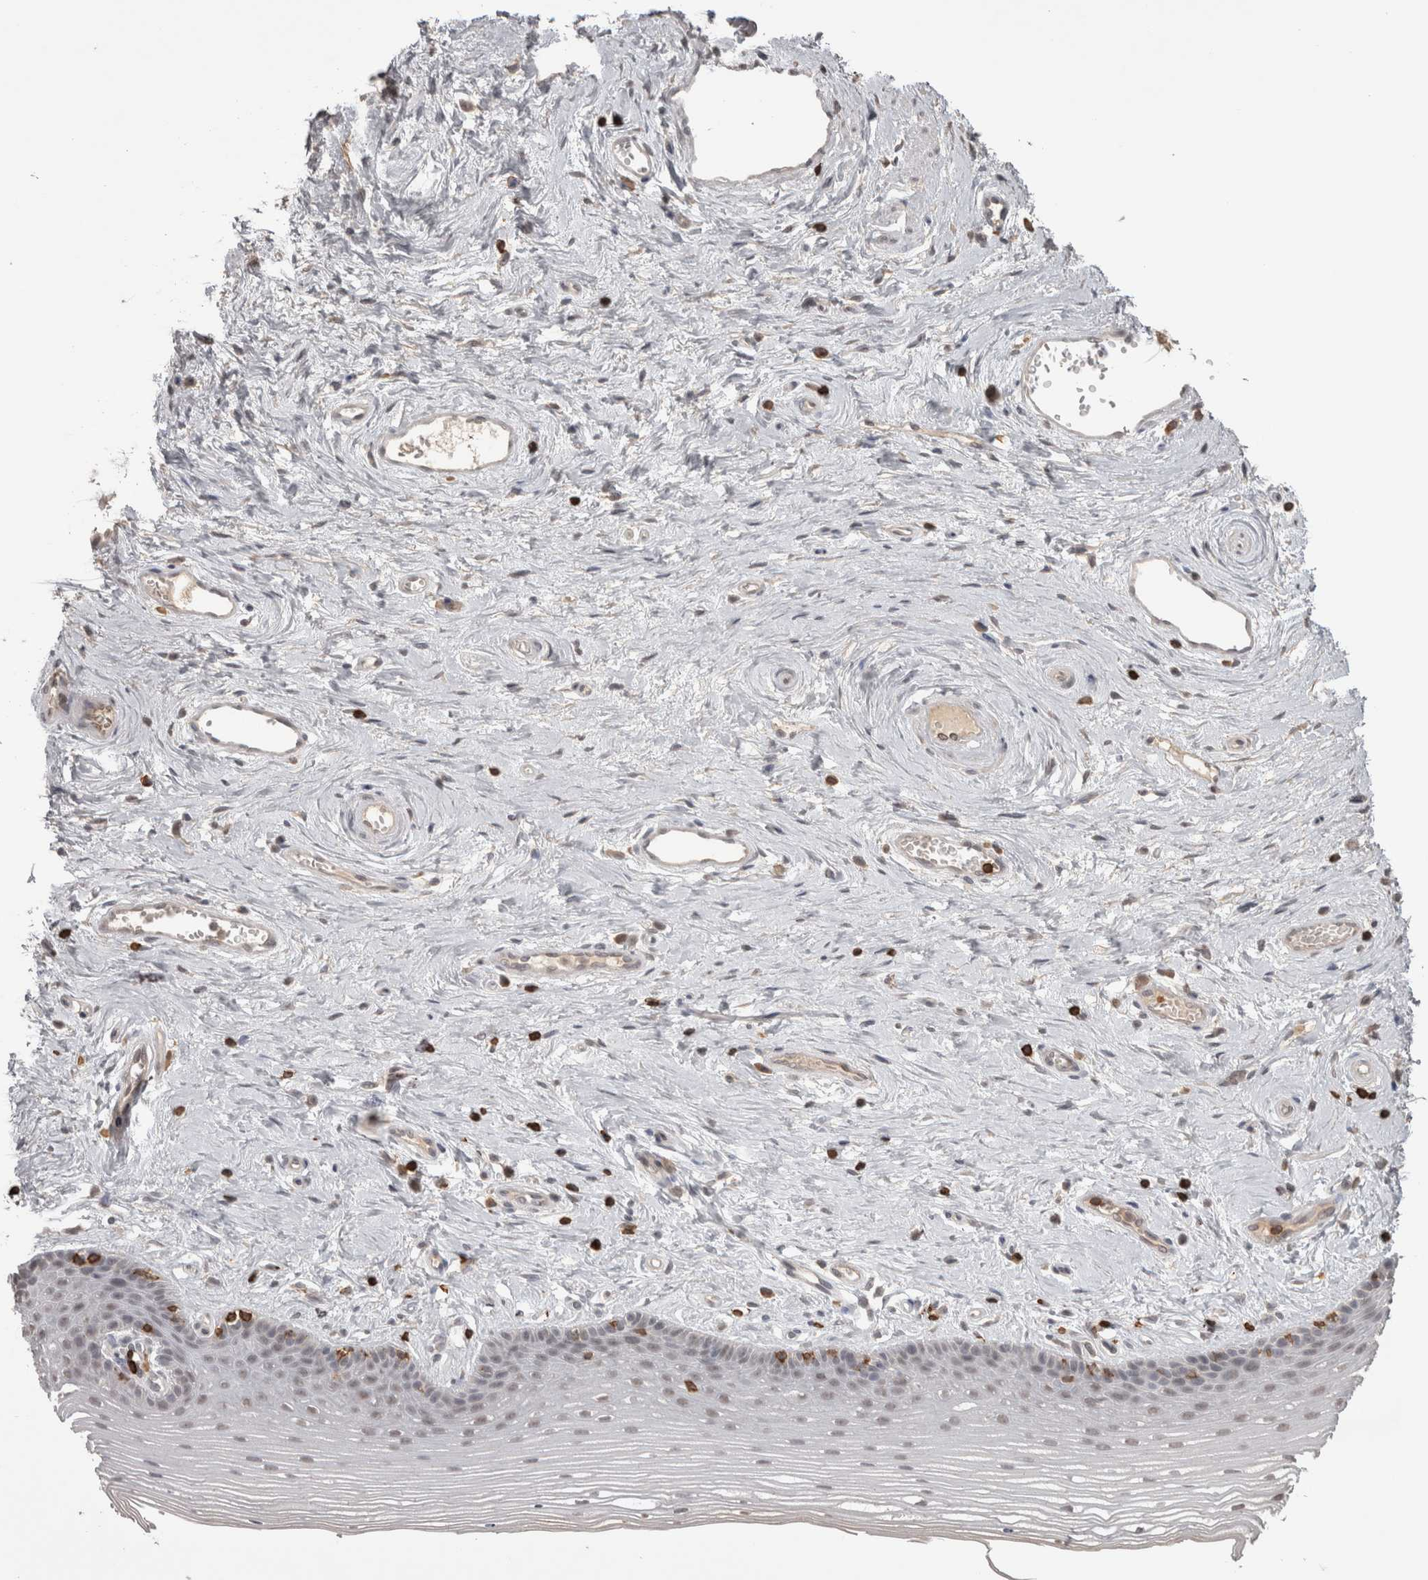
{"staining": {"intensity": "weak", "quantity": "<25%", "location": "nuclear"}, "tissue": "vagina", "cell_type": "Squamous epithelial cells", "image_type": "normal", "snomed": [{"axis": "morphology", "description": "Normal tissue, NOS"}, {"axis": "topography", "description": "Vagina"}], "caption": "Immunohistochemistry of normal vagina exhibits no expression in squamous epithelial cells.", "gene": "SKAP1", "patient": {"sex": "female", "age": 46}}